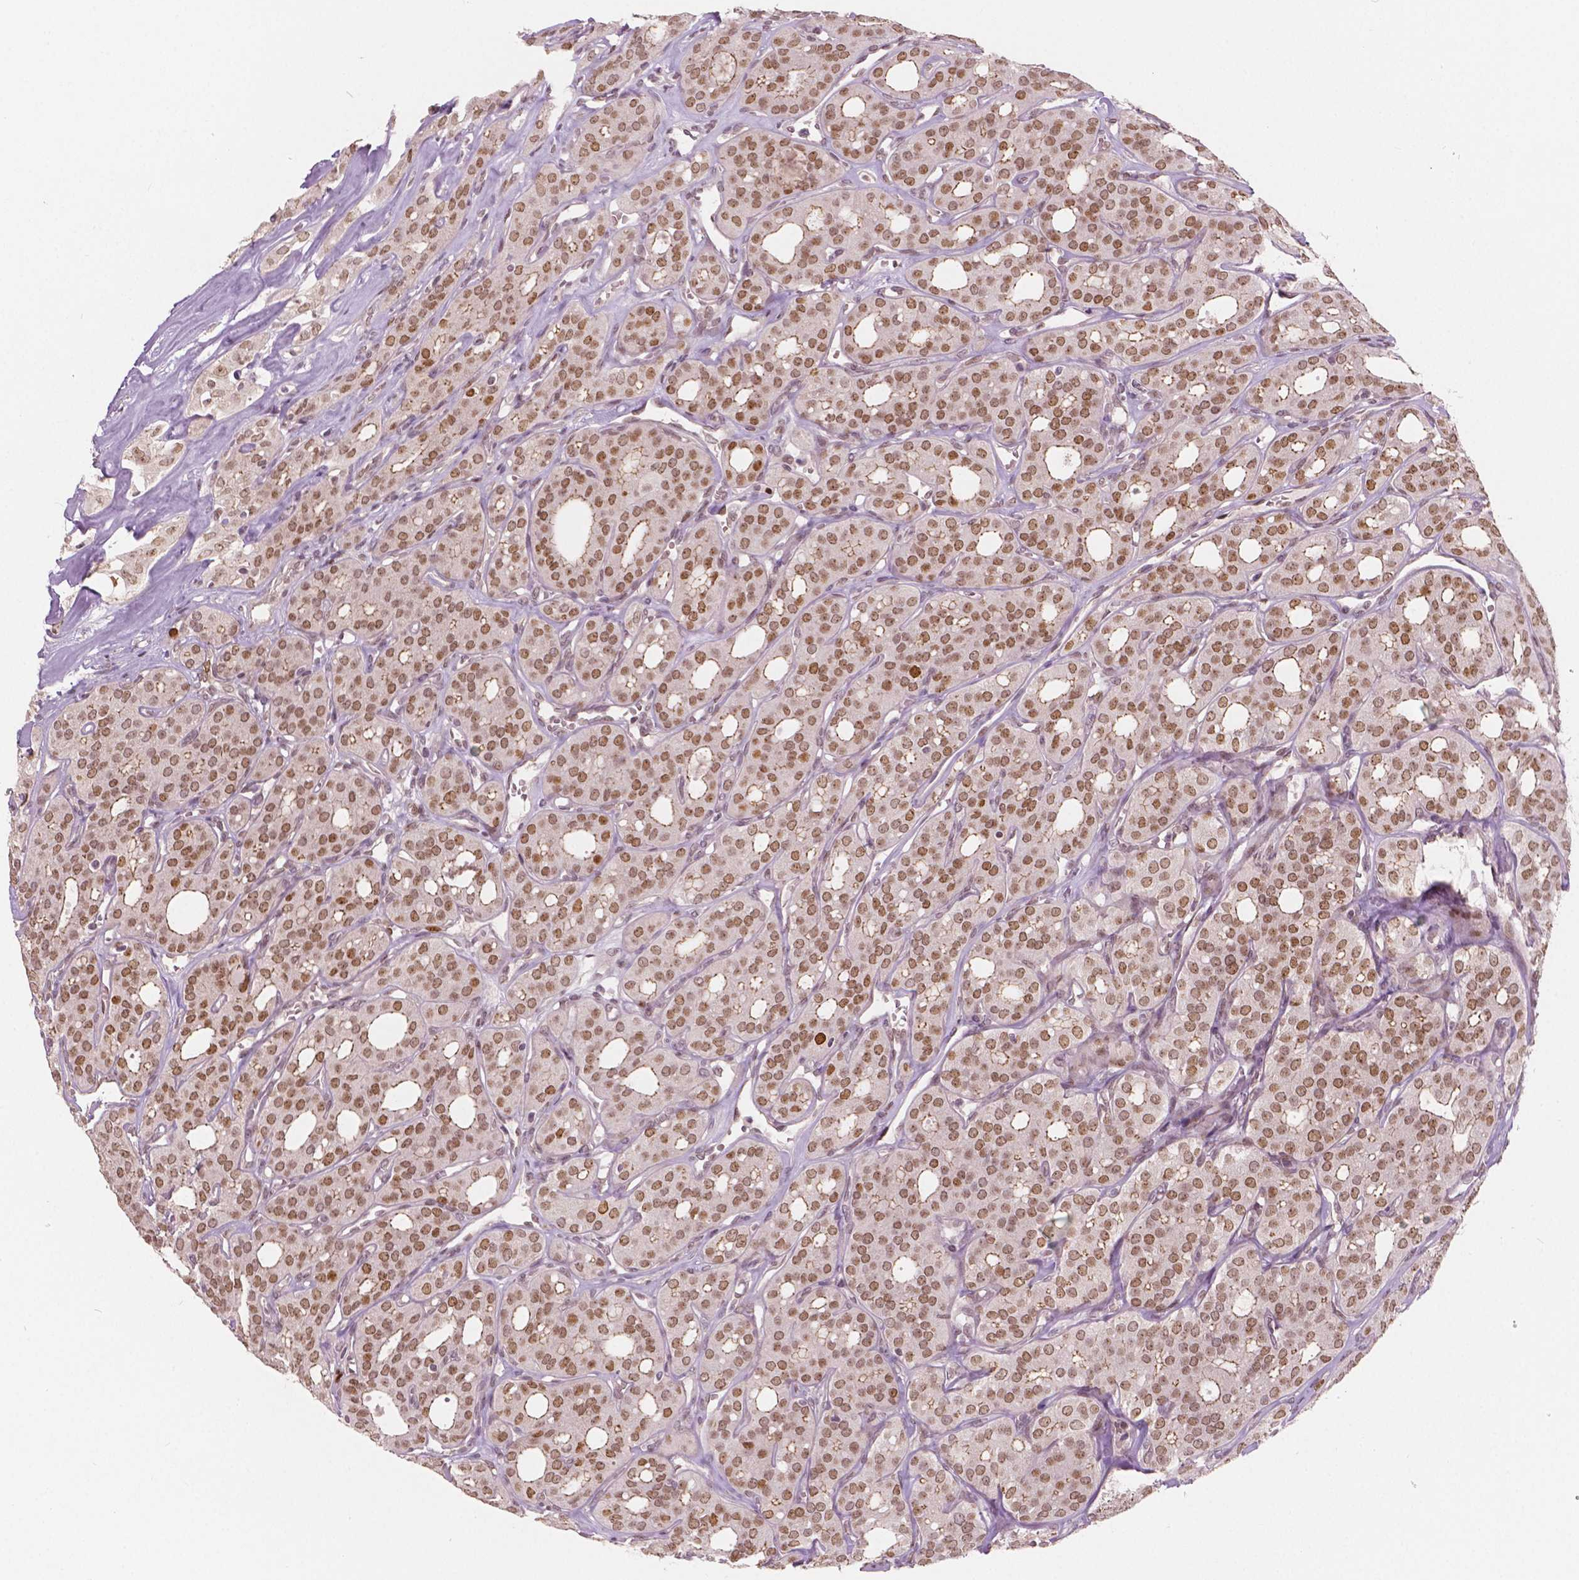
{"staining": {"intensity": "moderate", "quantity": ">75%", "location": "cytoplasmic/membranous,nuclear"}, "tissue": "thyroid cancer", "cell_type": "Tumor cells", "image_type": "cancer", "snomed": [{"axis": "morphology", "description": "Follicular adenoma carcinoma, NOS"}, {"axis": "topography", "description": "Thyroid gland"}], "caption": "Immunohistochemical staining of human thyroid cancer (follicular adenoma carcinoma) shows medium levels of moderate cytoplasmic/membranous and nuclear positivity in approximately >75% of tumor cells.", "gene": "NSD2", "patient": {"sex": "male", "age": 75}}